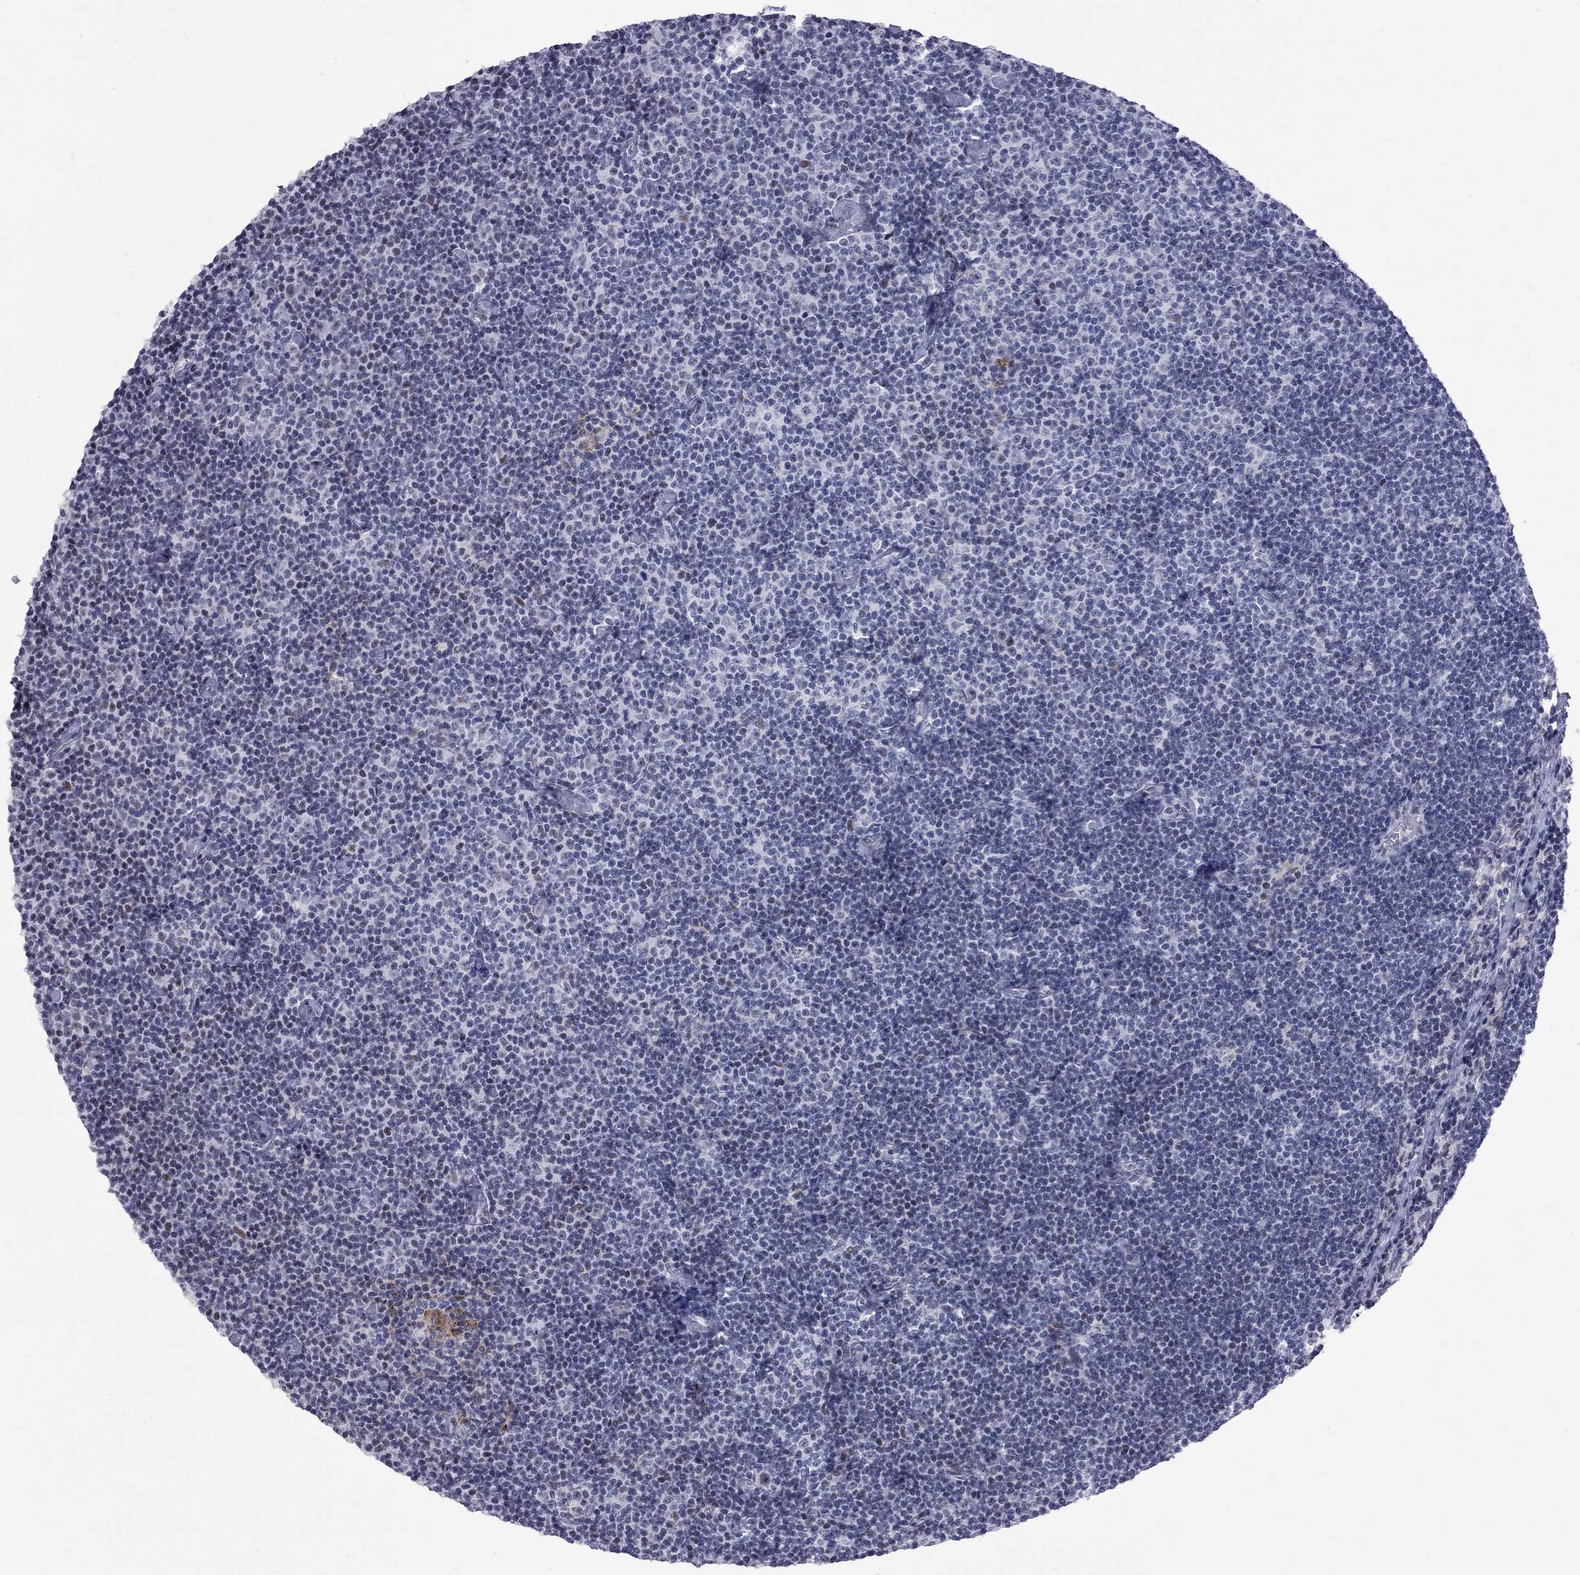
{"staining": {"intensity": "negative", "quantity": "none", "location": "none"}, "tissue": "lymphoma", "cell_type": "Tumor cells", "image_type": "cancer", "snomed": [{"axis": "morphology", "description": "Malignant lymphoma, non-Hodgkin's type, Low grade"}, {"axis": "topography", "description": "Lymph node"}], "caption": "Human lymphoma stained for a protein using immunohistochemistry displays no positivity in tumor cells.", "gene": "ZNF154", "patient": {"sex": "male", "age": 81}}